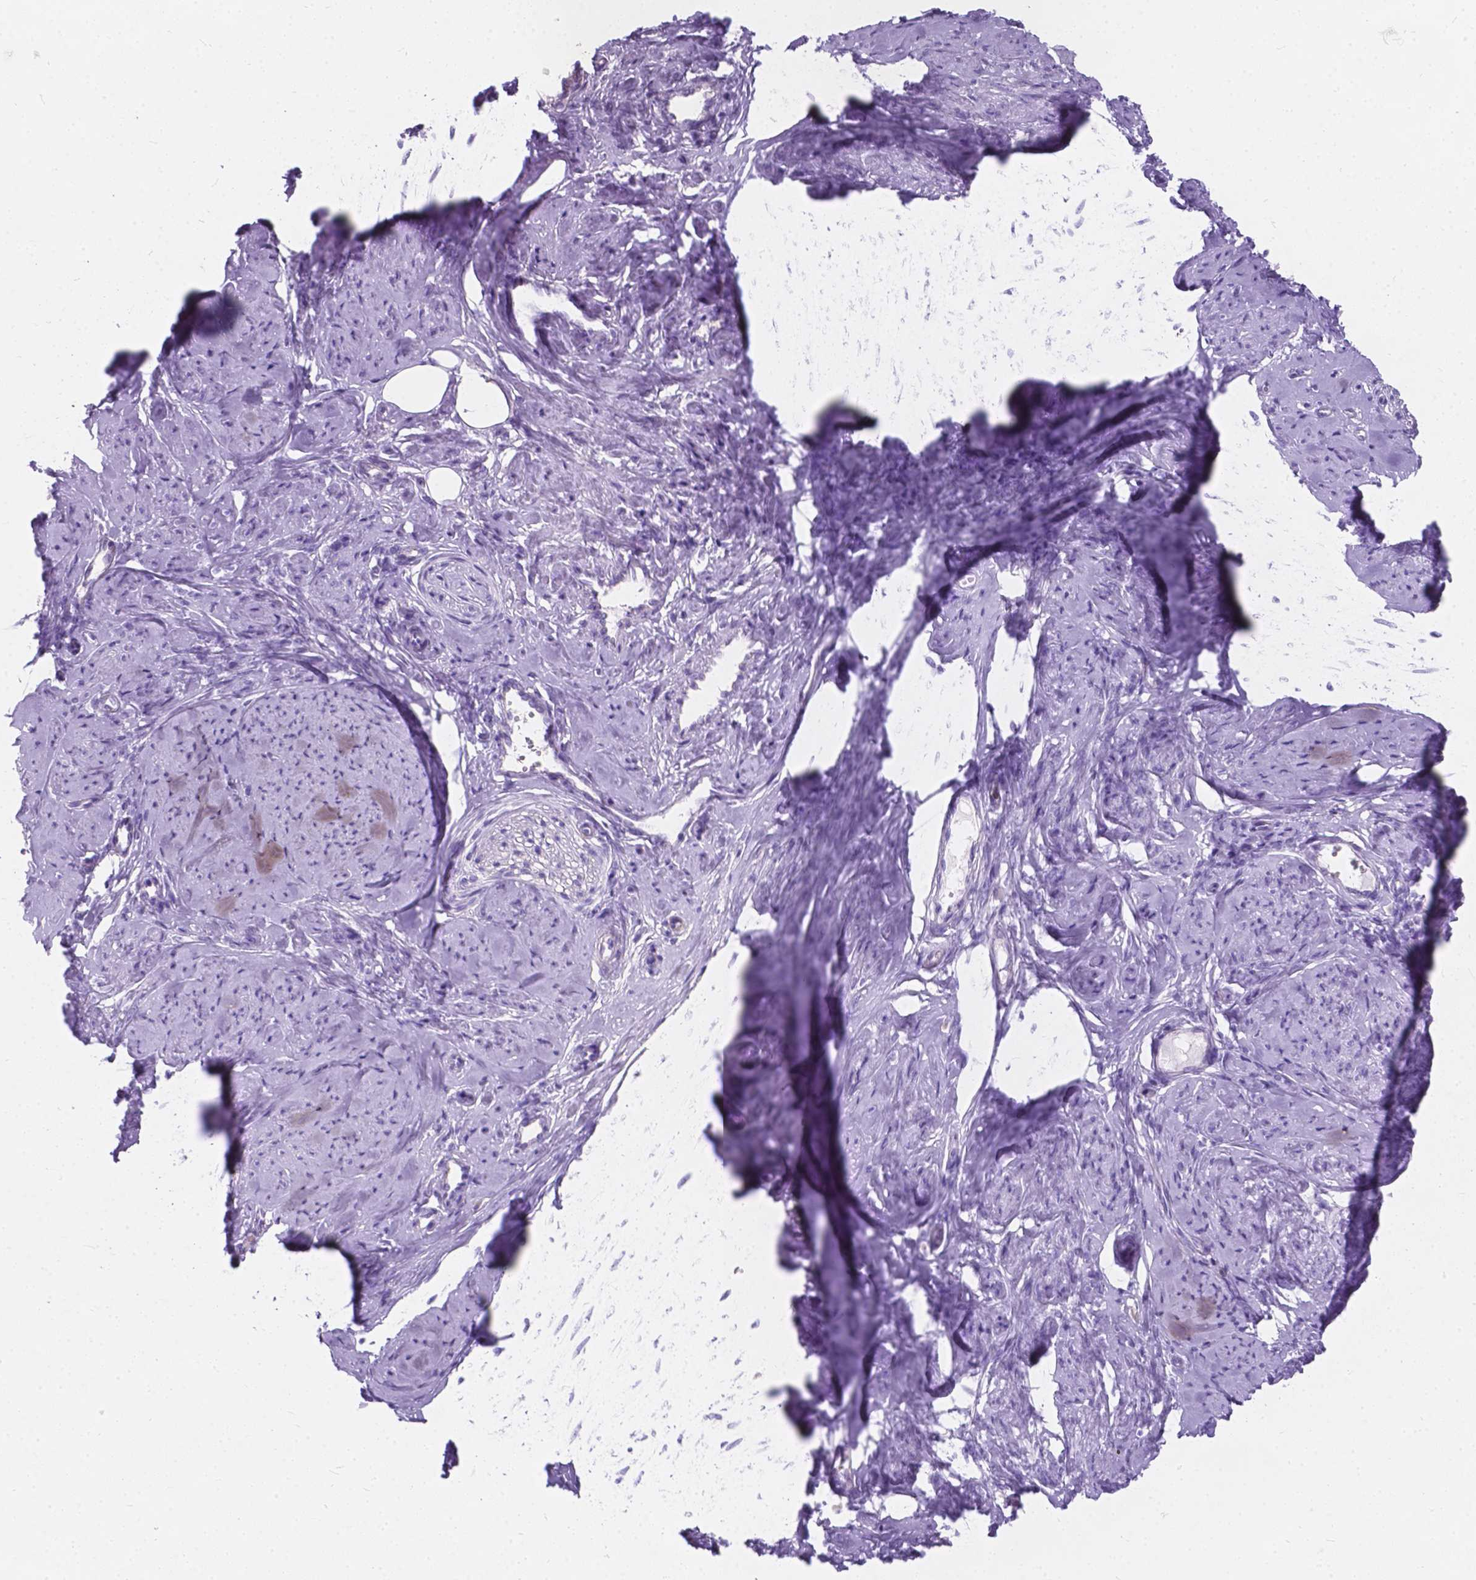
{"staining": {"intensity": "negative", "quantity": "none", "location": "none"}, "tissue": "smooth muscle", "cell_type": "Smooth muscle cells", "image_type": "normal", "snomed": [{"axis": "morphology", "description": "Normal tissue, NOS"}, {"axis": "topography", "description": "Smooth muscle"}], "caption": "Immunohistochemical staining of unremarkable human smooth muscle displays no significant expression in smooth muscle cells. Nuclei are stained in blue.", "gene": "KIAA0040", "patient": {"sex": "female", "age": 48}}